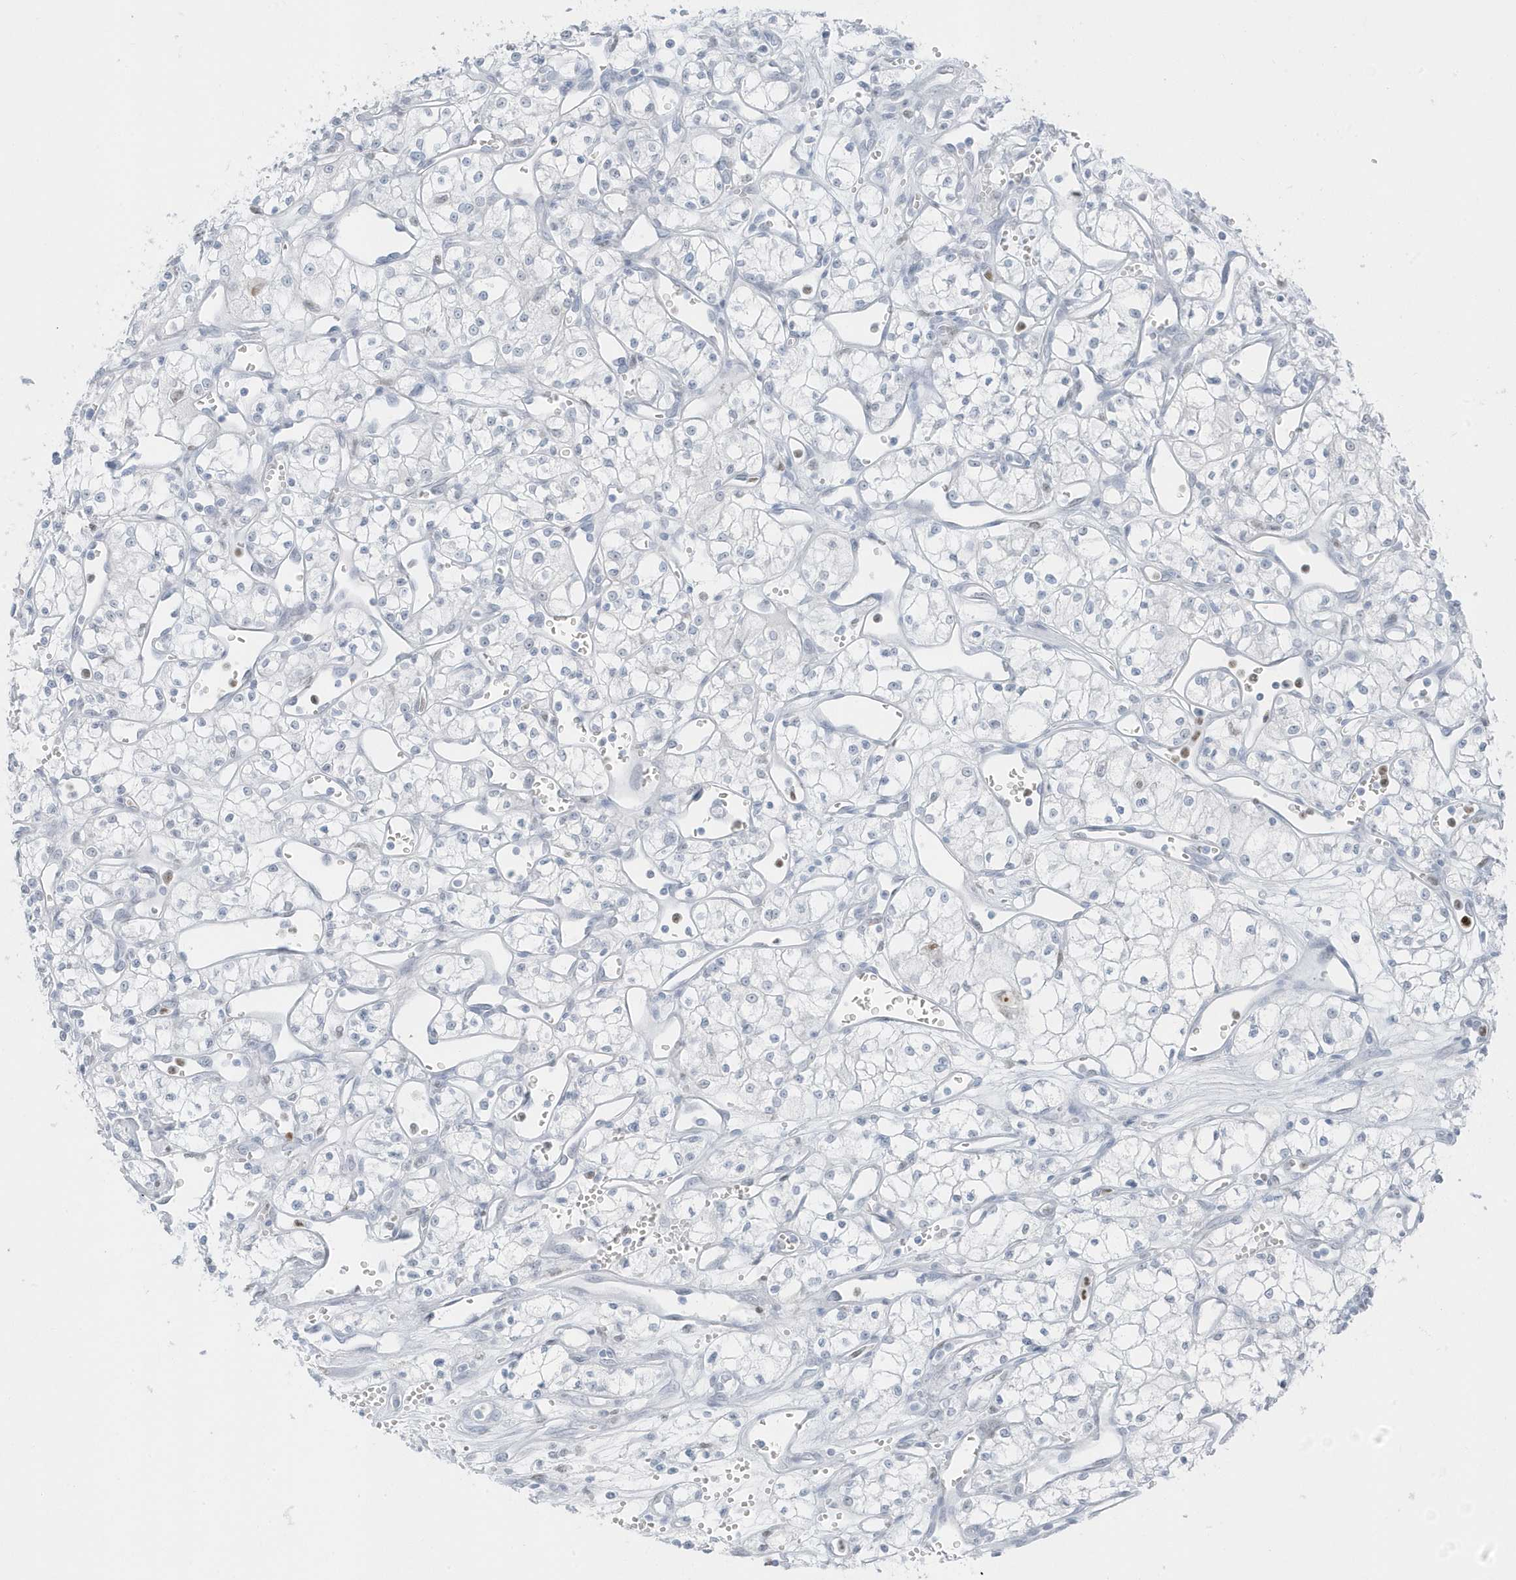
{"staining": {"intensity": "negative", "quantity": "none", "location": "none"}, "tissue": "renal cancer", "cell_type": "Tumor cells", "image_type": "cancer", "snomed": [{"axis": "morphology", "description": "Adenocarcinoma, NOS"}, {"axis": "topography", "description": "Kidney"}], "caption": "Tumor cells show no significant positivity in renal cancer. Nuclei are stained in blue.", "gene": "SMIM34", "patient": {"sex": "male", "age": 59}}